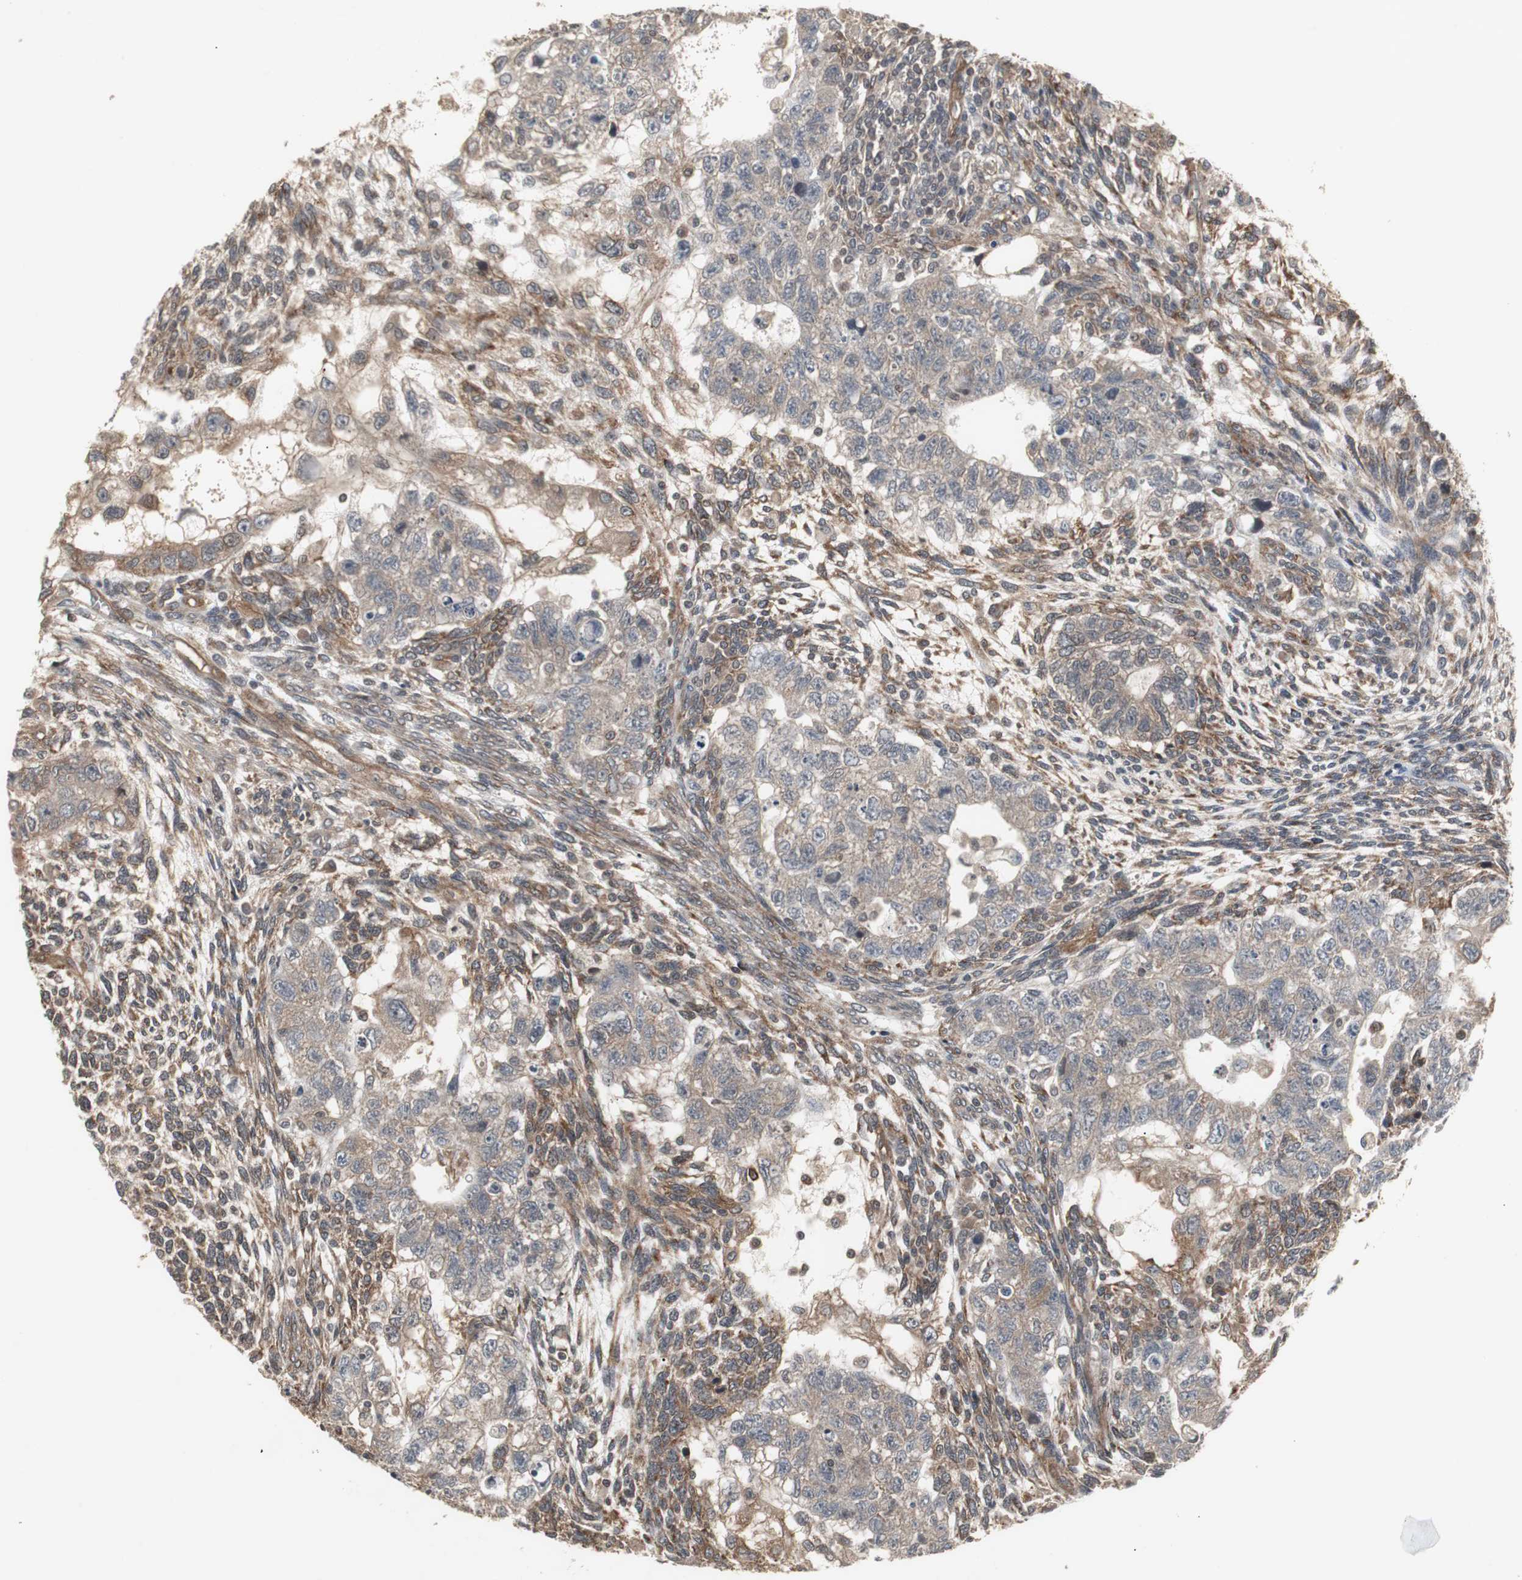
{"staining": {"intensity": "weak", "quantity": ">75%", "location": "cytoplasmic/membranous"}, "tissue": "testis cancer", "cell_type": "Tumor cells", "image_type": "cancer", "snomed": [{"axis": "morphology", "description": "Normal tissue, NOS"}, {"axis": "morphology", "description": "Carcinoma, Embryonal, NOS"}, {"axis": "topography", "description": "Testis"}], "caption": "Weak cytoplasmic/membranous positivity for a protein is seen in about >75% of tumor cells of testis cancer using IHC.", "gene": "ATP2B2", "patient": {"sex": "male", "age": 36}}